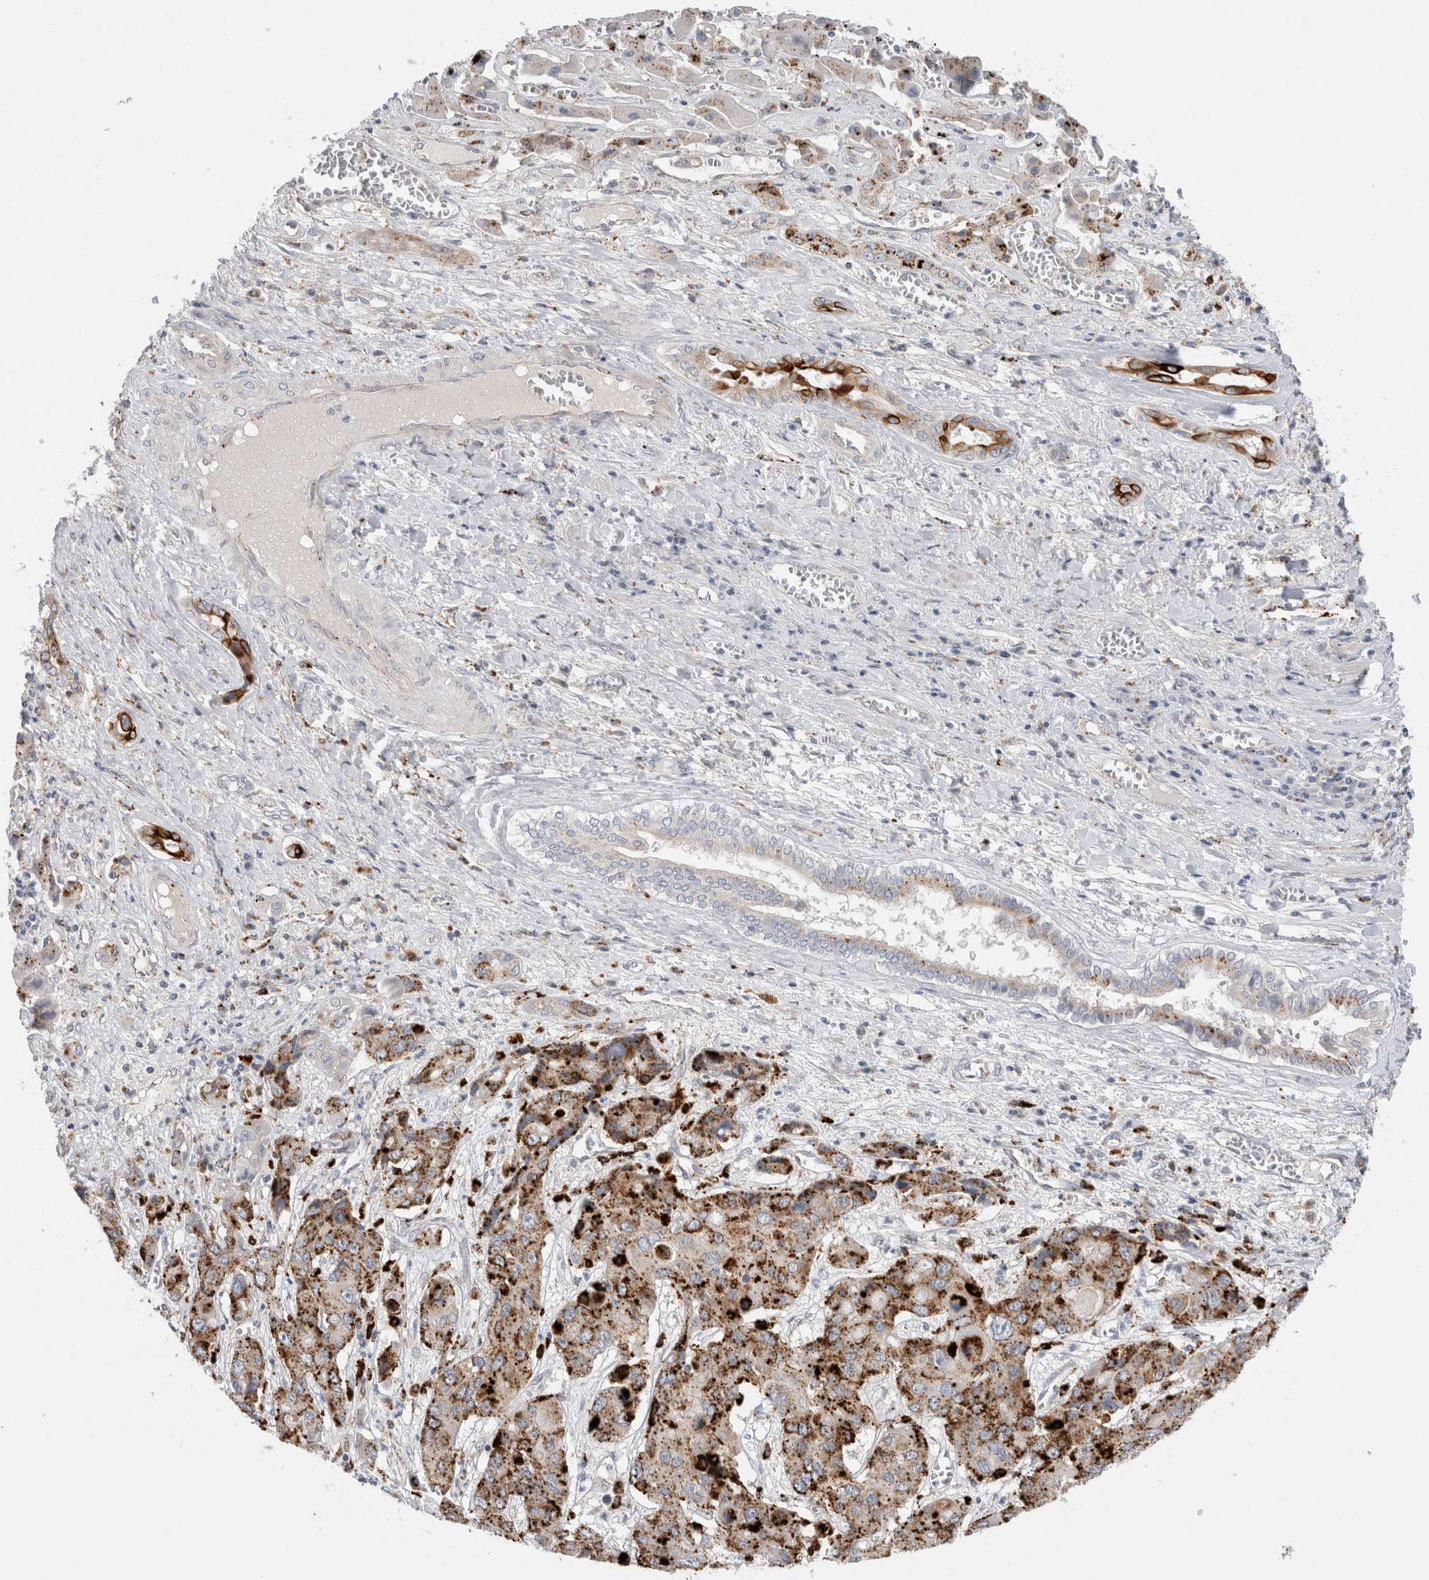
{"staining": {"intensity": "strong", "quantity": "25%-75%", "location": "cytoplasmic/membranous"}, "tissue": "liver cancer", "cell_type": "Tumor cells", "image_type": "cancer", "snomed": [{"axis": "morphology", "description": "Cholangiocarcinoma"}, {"axis": "topography", "description": "Liver"}], "caption": "Tumor cells reveal high levels of strong cytoplasmic/membranous staining in approximately 25%-75% of cells in human liver cancer.", "gene": "GAA", "patient": {"sex": "male", "age": 67}}